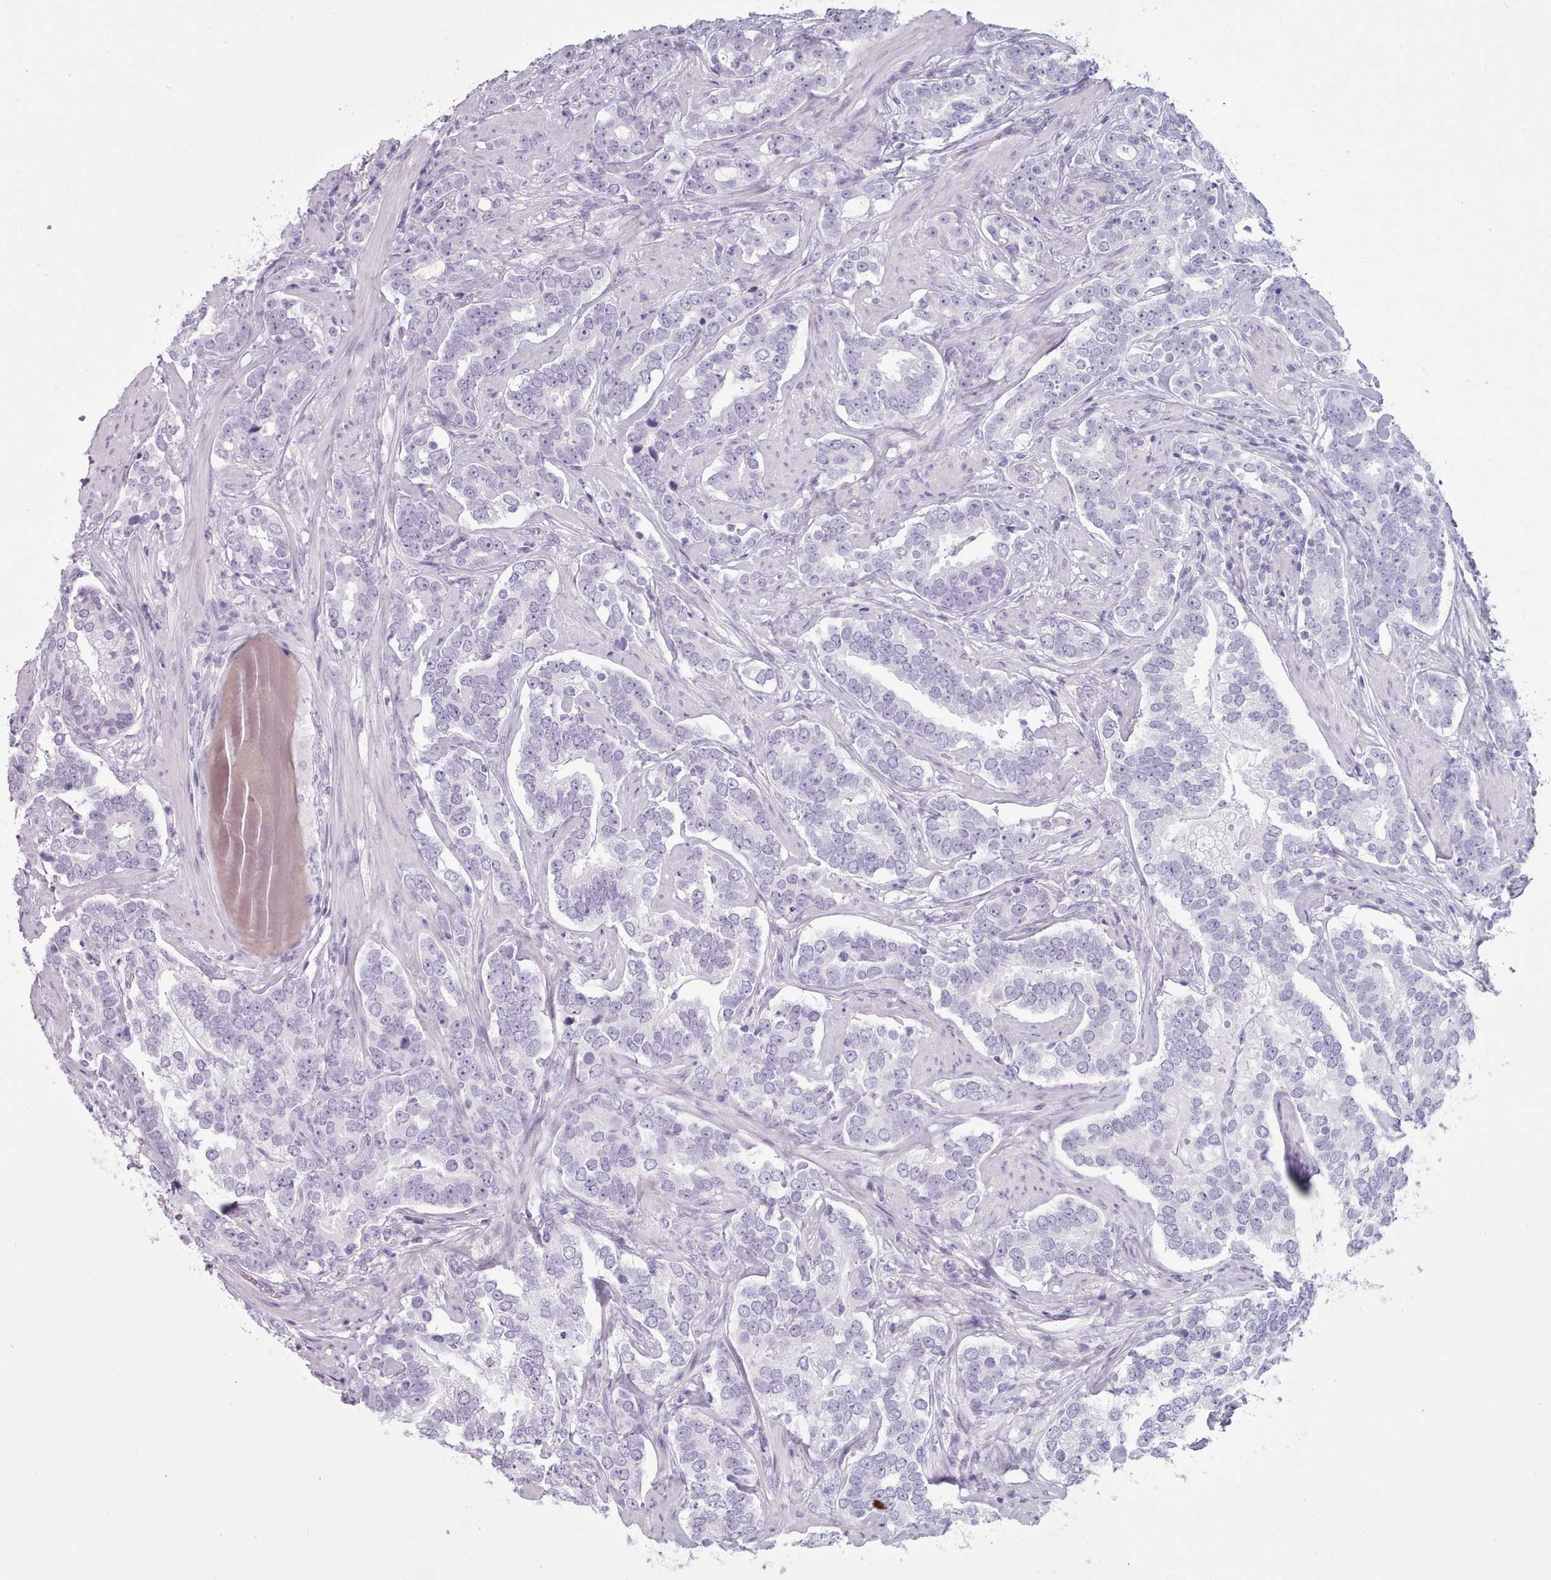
{"staining": {"intensity": "negative", "quantity": "none", "location": "none"}, "tissue": "prostate cancer", "cell_type": "Tumor cells", "image_type": "cancer", "snomed": [{"axis": "morphology", "description": "Adenocarcinoma, High grade"}, {"axis": "topography", "description": "Prostate"}], "caption": "An immunohistochemistry micrograph of prostate adenocarcinoma (high-grade) is shown. There is no staining in tumor cells of prostate adenocarcinoma (high-grade).", "gene": "ZNF43", "patient": {"sex": "male", "age": 64}}